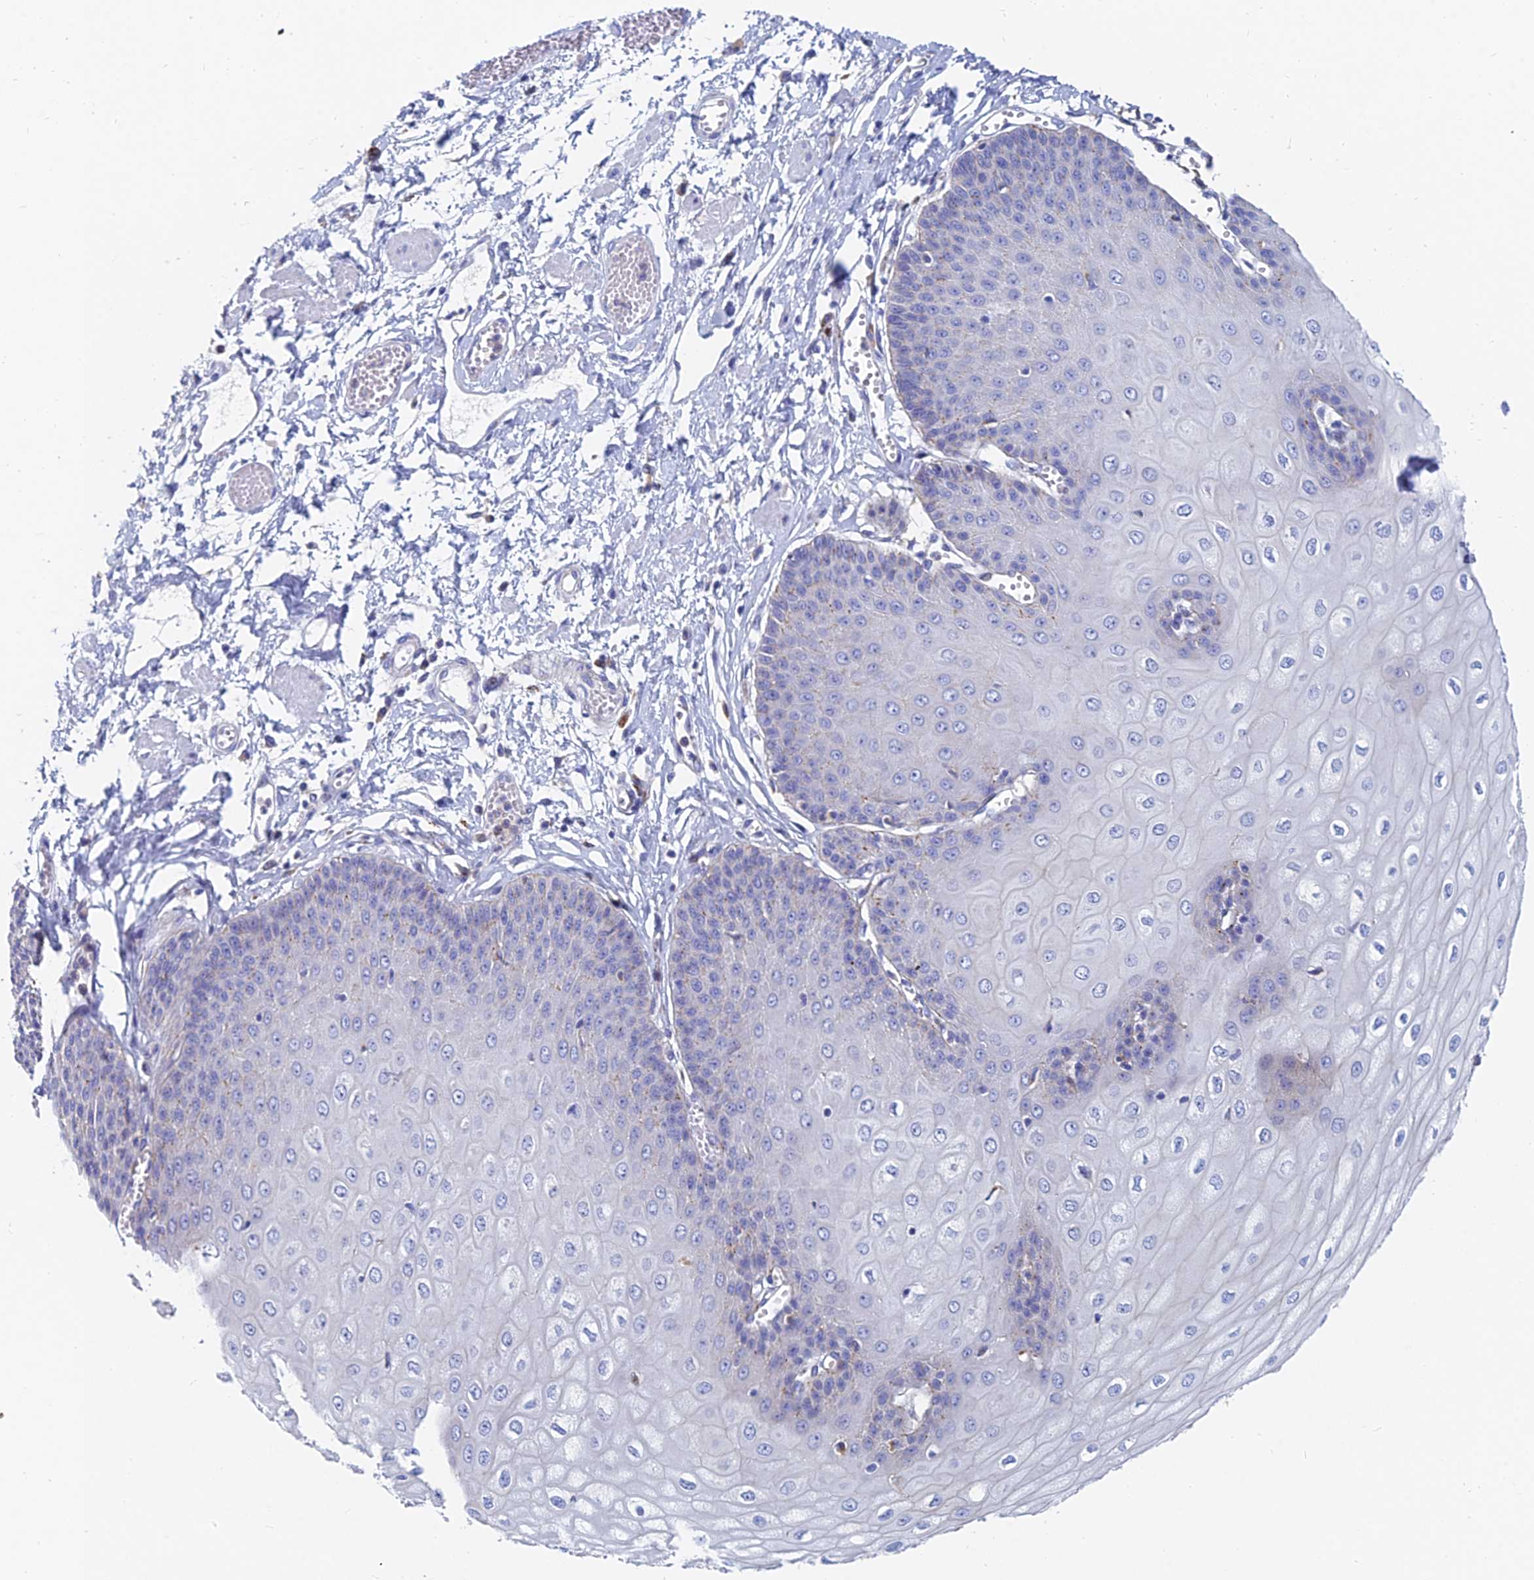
{"staining": {"intensity": "weak", "quantity": "<25%", "location": "cytoplasmic/membranous"}, "tissue": "esophagus", "cell_type": "Squamous epithelial cells", "image_type": "normal", "snomed": [{"axis": "morphology", "description": "Normal tissue, NOS"}, {"axis": "topography", "description": "Esophagus"}], "caption": "DAB immunohistochemical staining of unremarkable human esophagus reveals no significant positivity in squamous epithelial cells.", "gene": "SPNS1", "patient": {"sex": "male", "age": 60}}